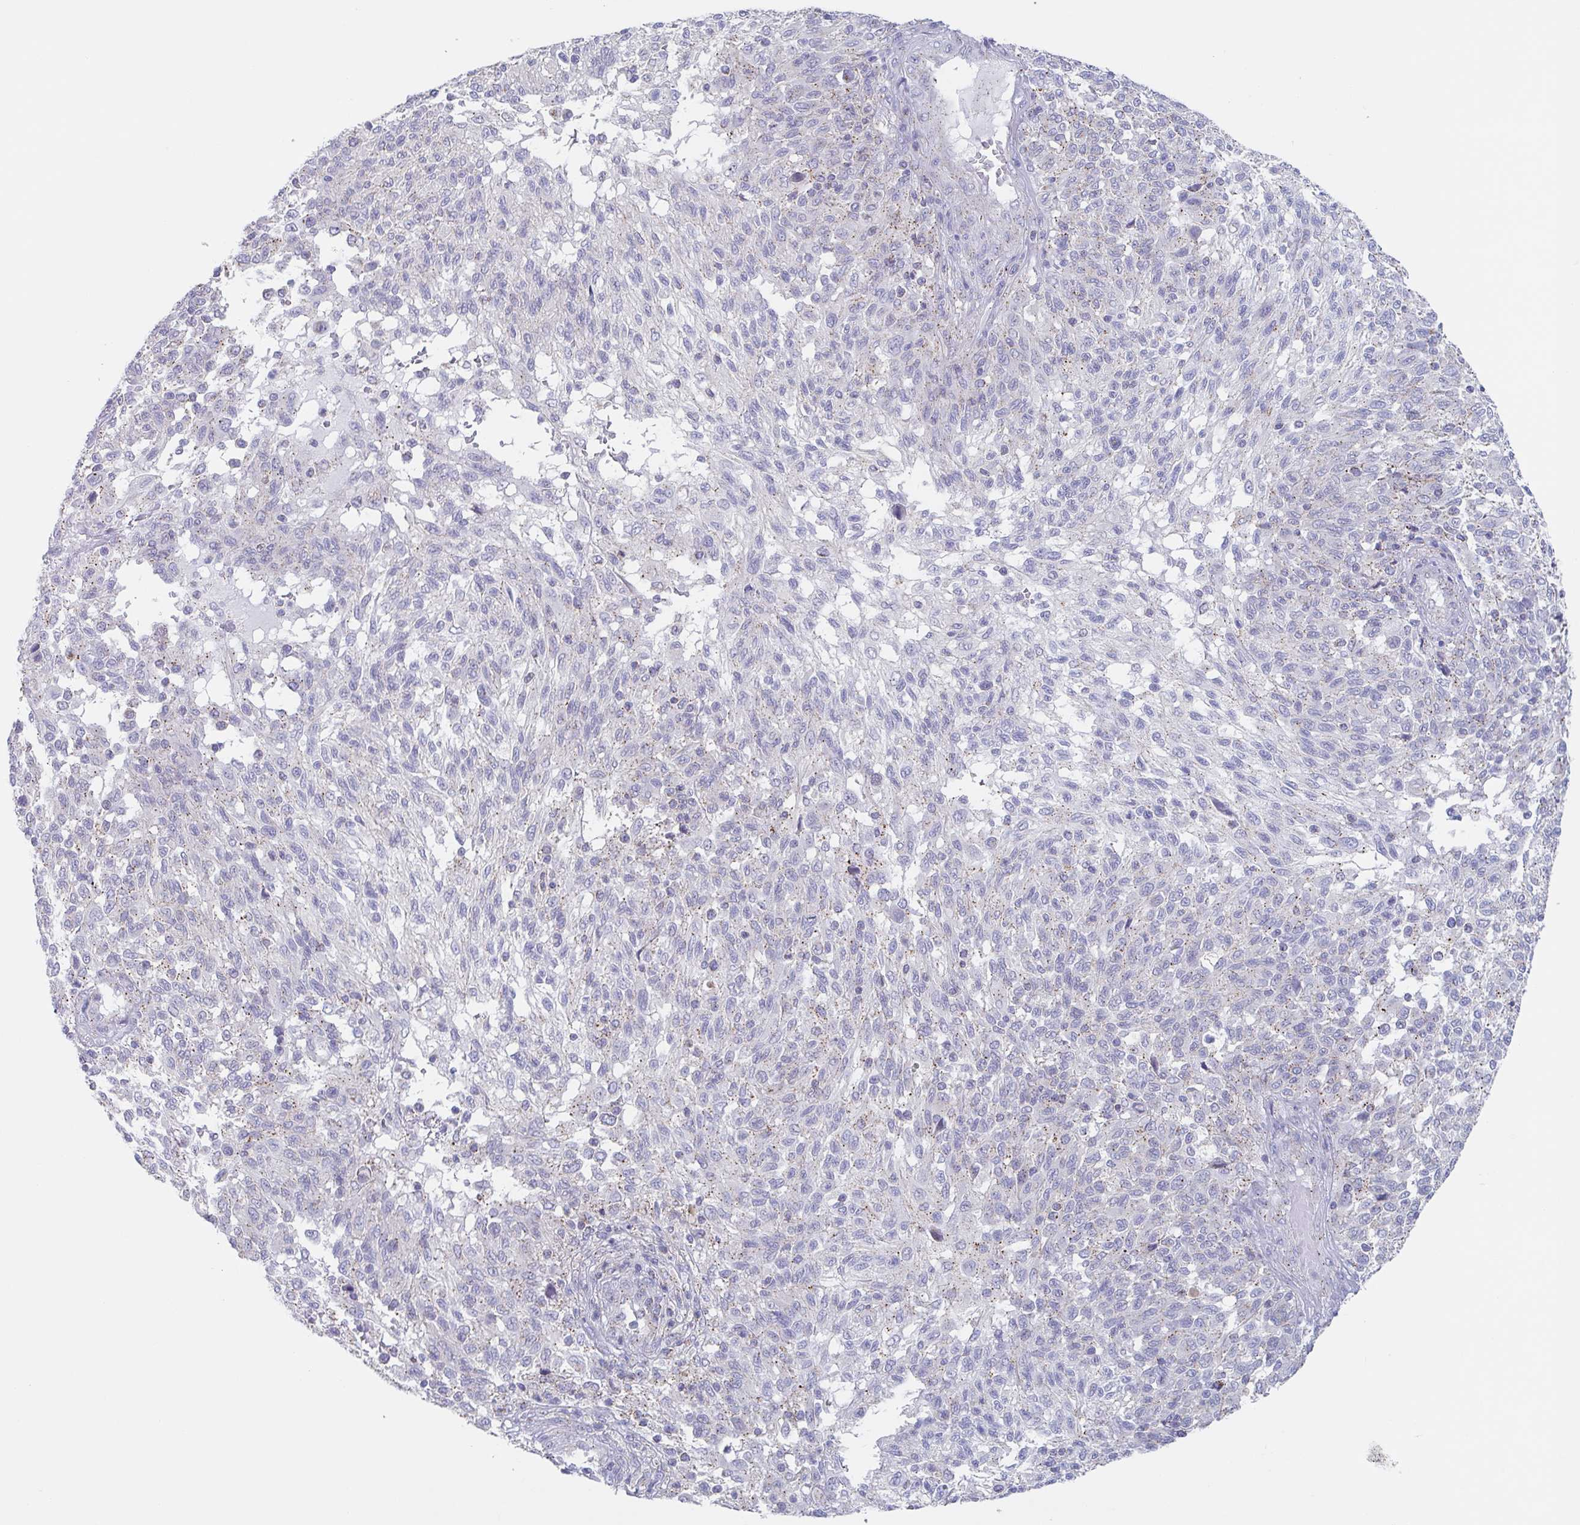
{"staining": {"intensity": "negative", "quantity": "none", "location": "none"}, "tissue": "melanoma", "cell_type": "Tumor cells", "image_type": "cancer", "snomed": [{"axis": "morphology", "description": "Malignant melanoma, NOS"}, {"axis": "topography", "description": "Skin"}], "caption": "An immunohistochemistry micrograph of malignant melanoma is shown. There is no staining in tumor cells of malignant melanoma.", "gene": "CHMP5", "patient": {"sex": "male", "age": 66}}